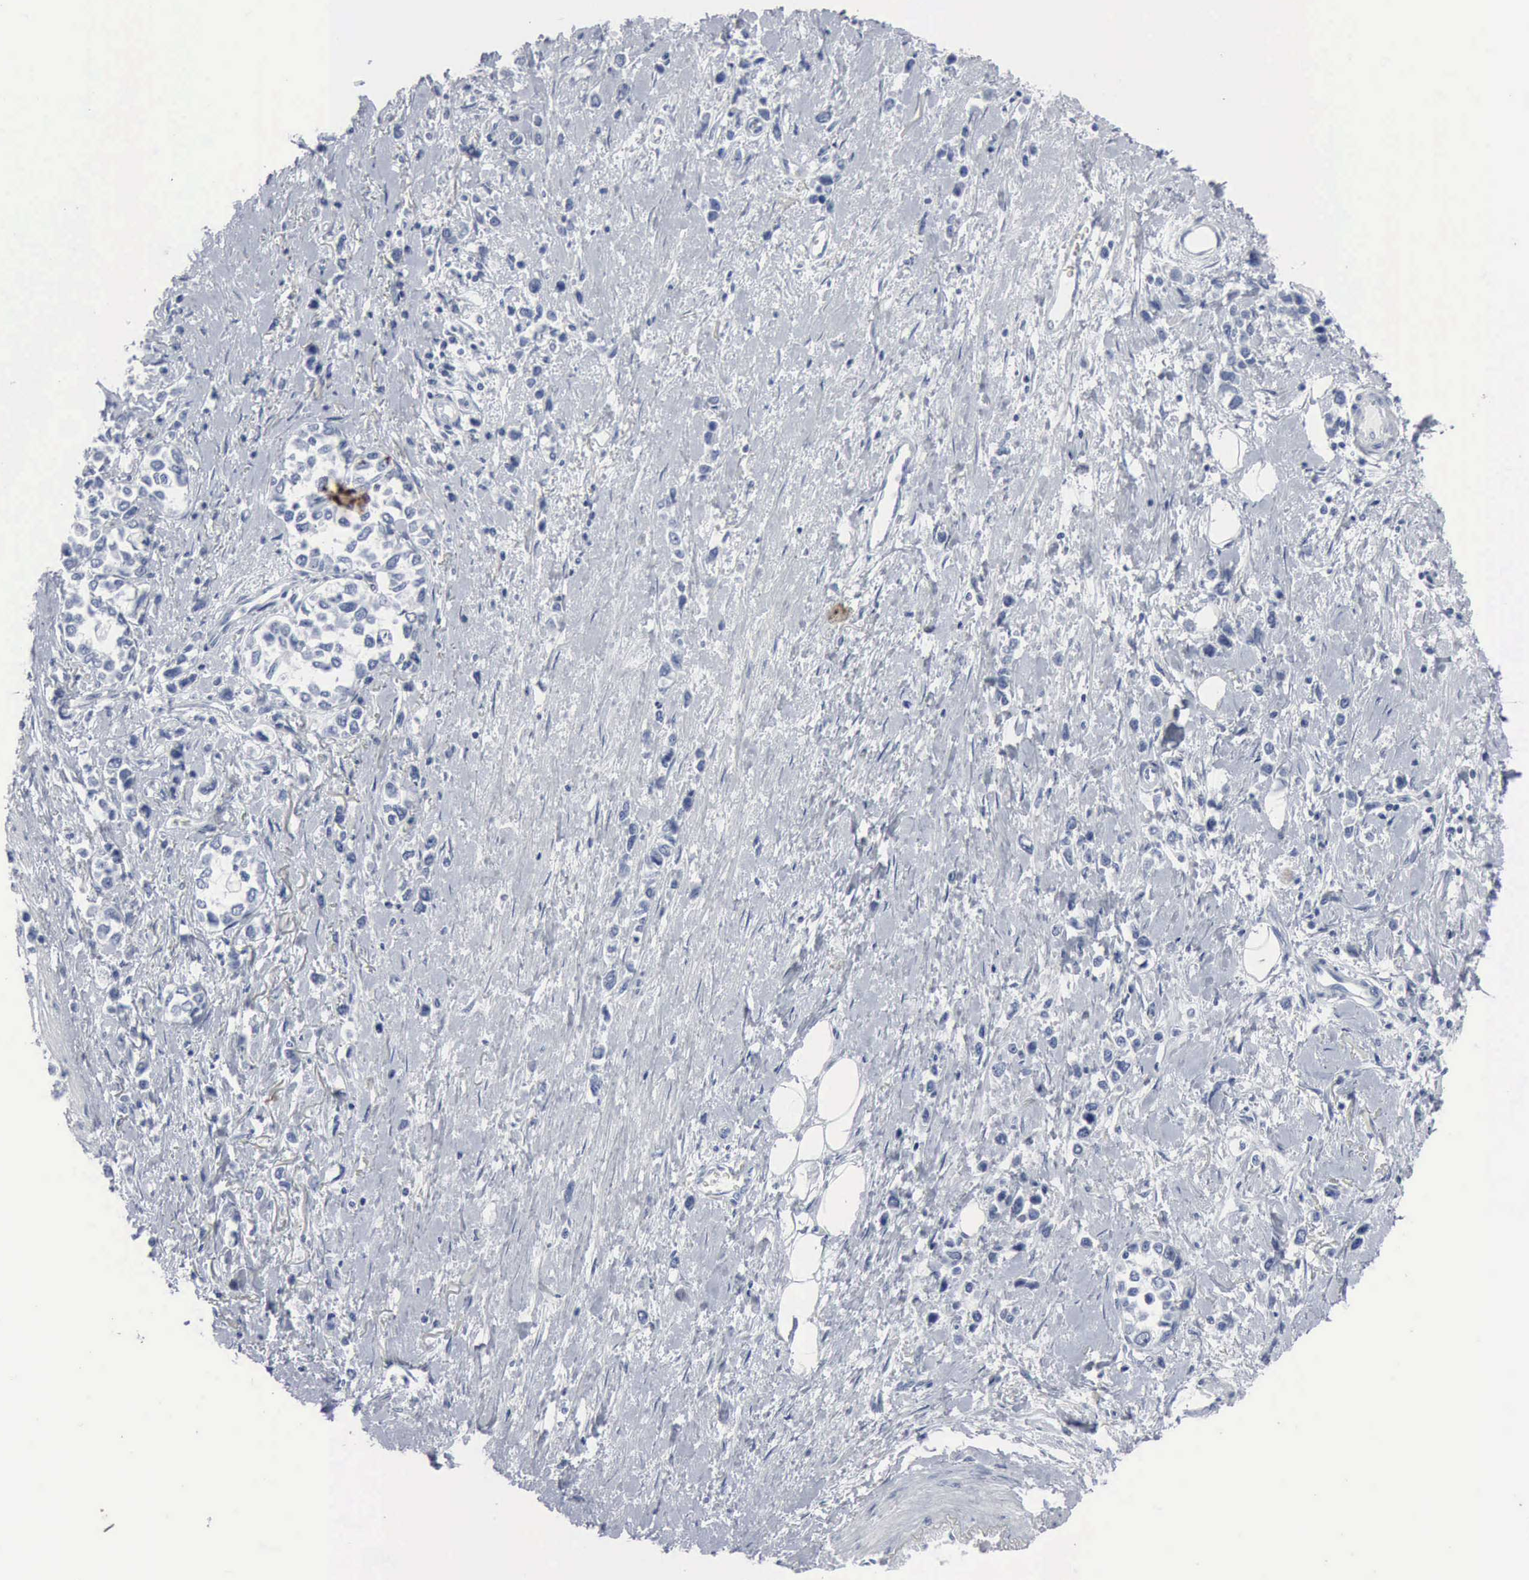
{"staining": {"intensity": "negative", "quantity": "none", "location": "none"}, "tissue": "stomach cancer", "cell_type": "Tumor cells", "image_type": "cancer", "snomed": [{"axis": "morphology", "description": "Adenocarcinoma, NOS"}, {"axis": "topography", "description": "Stomach, upper"}], "caption": "DAB immunohistochemical staining of stomach adenocarcinoma reveals no significant positivity in tumor cells.", "gene": "DMD", "patient": {"sex": "male", "age": 76}}